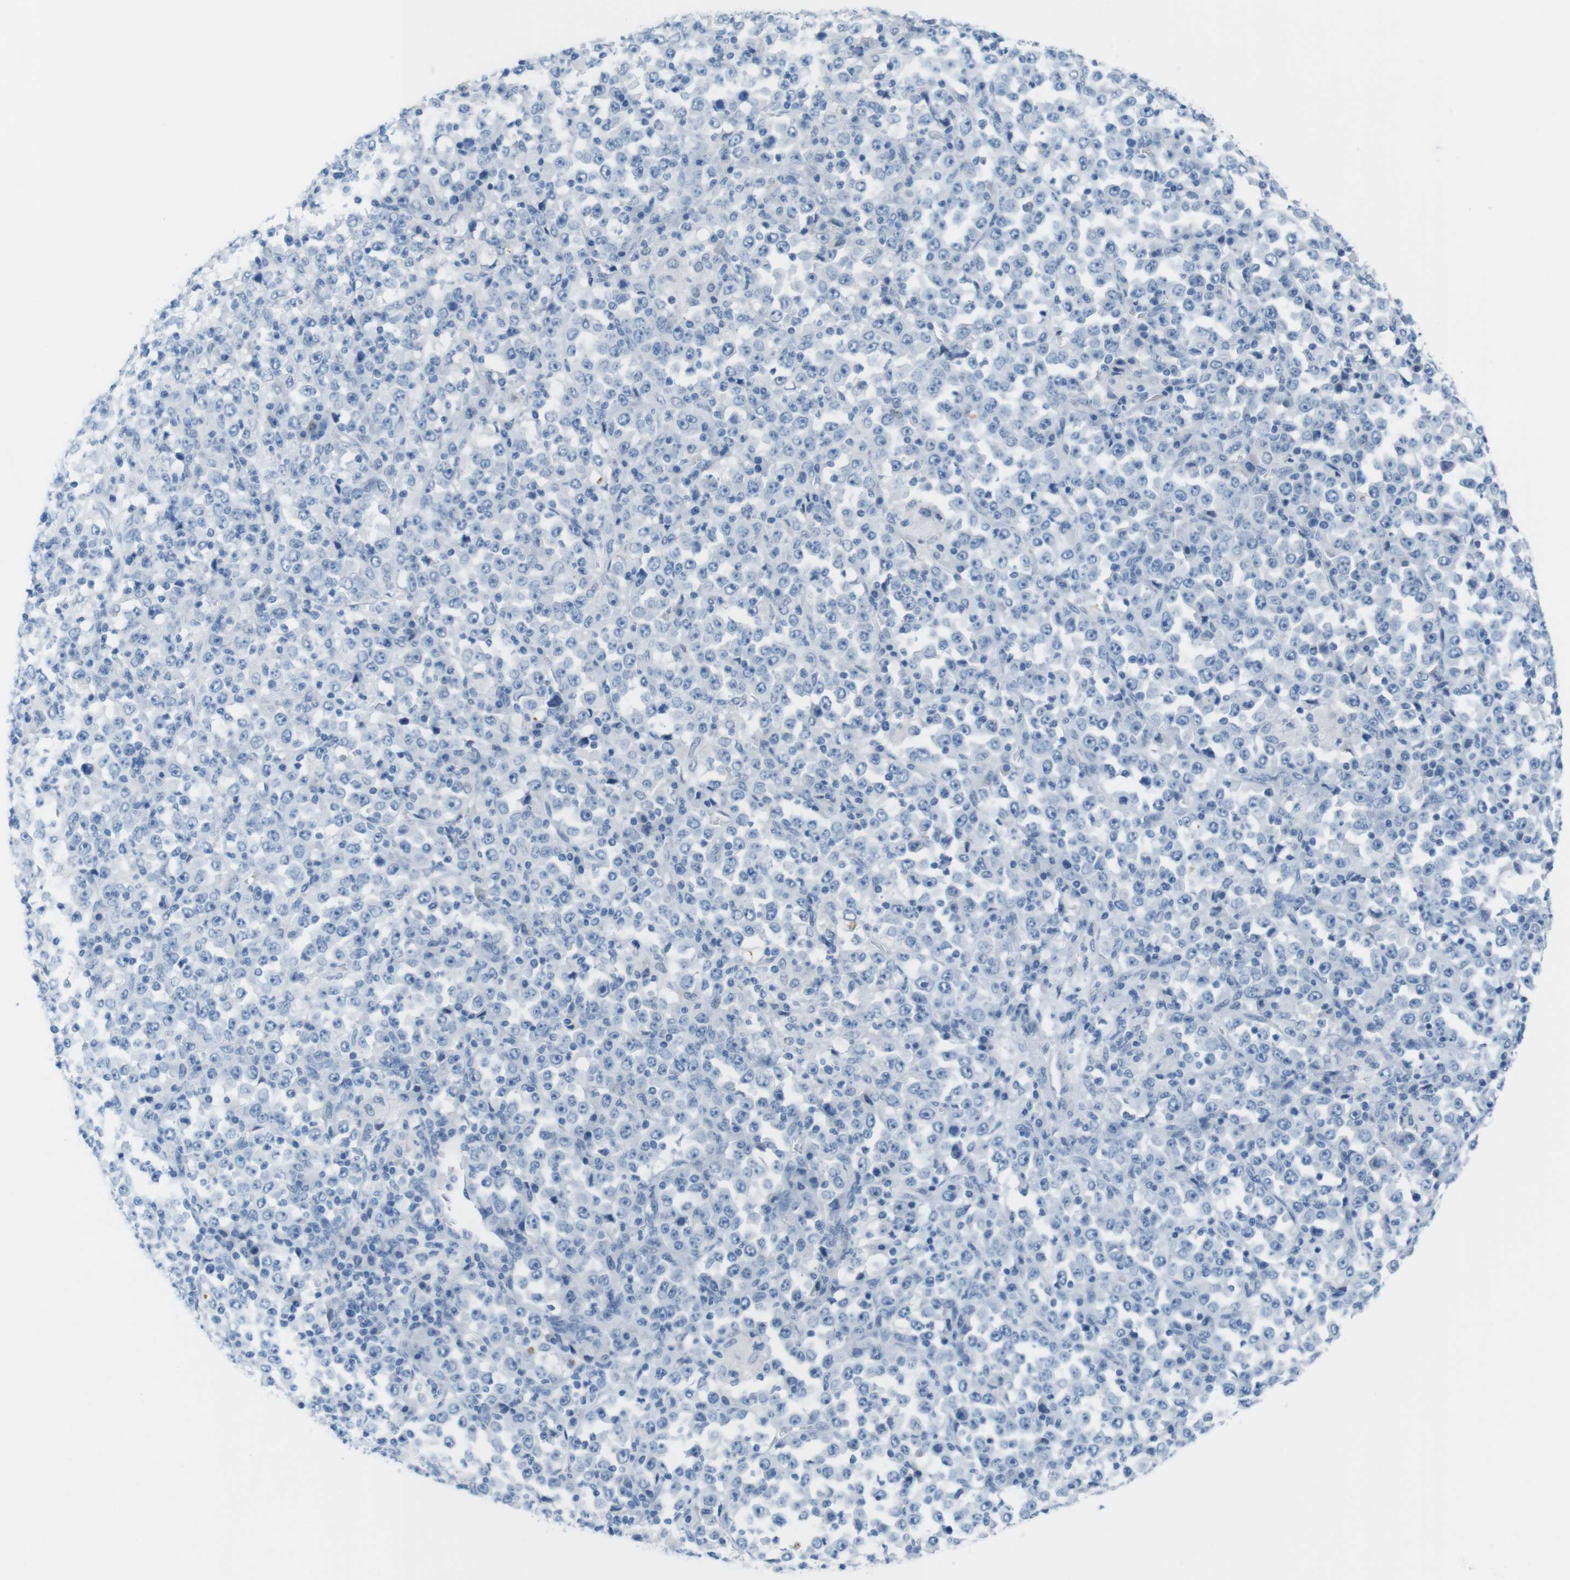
{"staining": {"intensity": "negative", "quantity": "none", "location": "none"}, "tissue": "stomach cancer", "cell_type": "Tumor cells", "image_type": "cancer", "snomed": [{"axis": "morphology", "description": "Normal tissue, NOS"}, {"axis": "morphology", "description": "Adenocarcinoma, NOS"}, {"axis": "topography", "description": "Stomach, upper"}, {"axis": "topography", "description": "Stomach"}], "caption": "Adenocarcinoma (stomach) was stained to show a protein in brown. There is no significant staining in tumor cells.", "gene": "OPN1SW", "patient": {"sex": "male", "age": 59}}